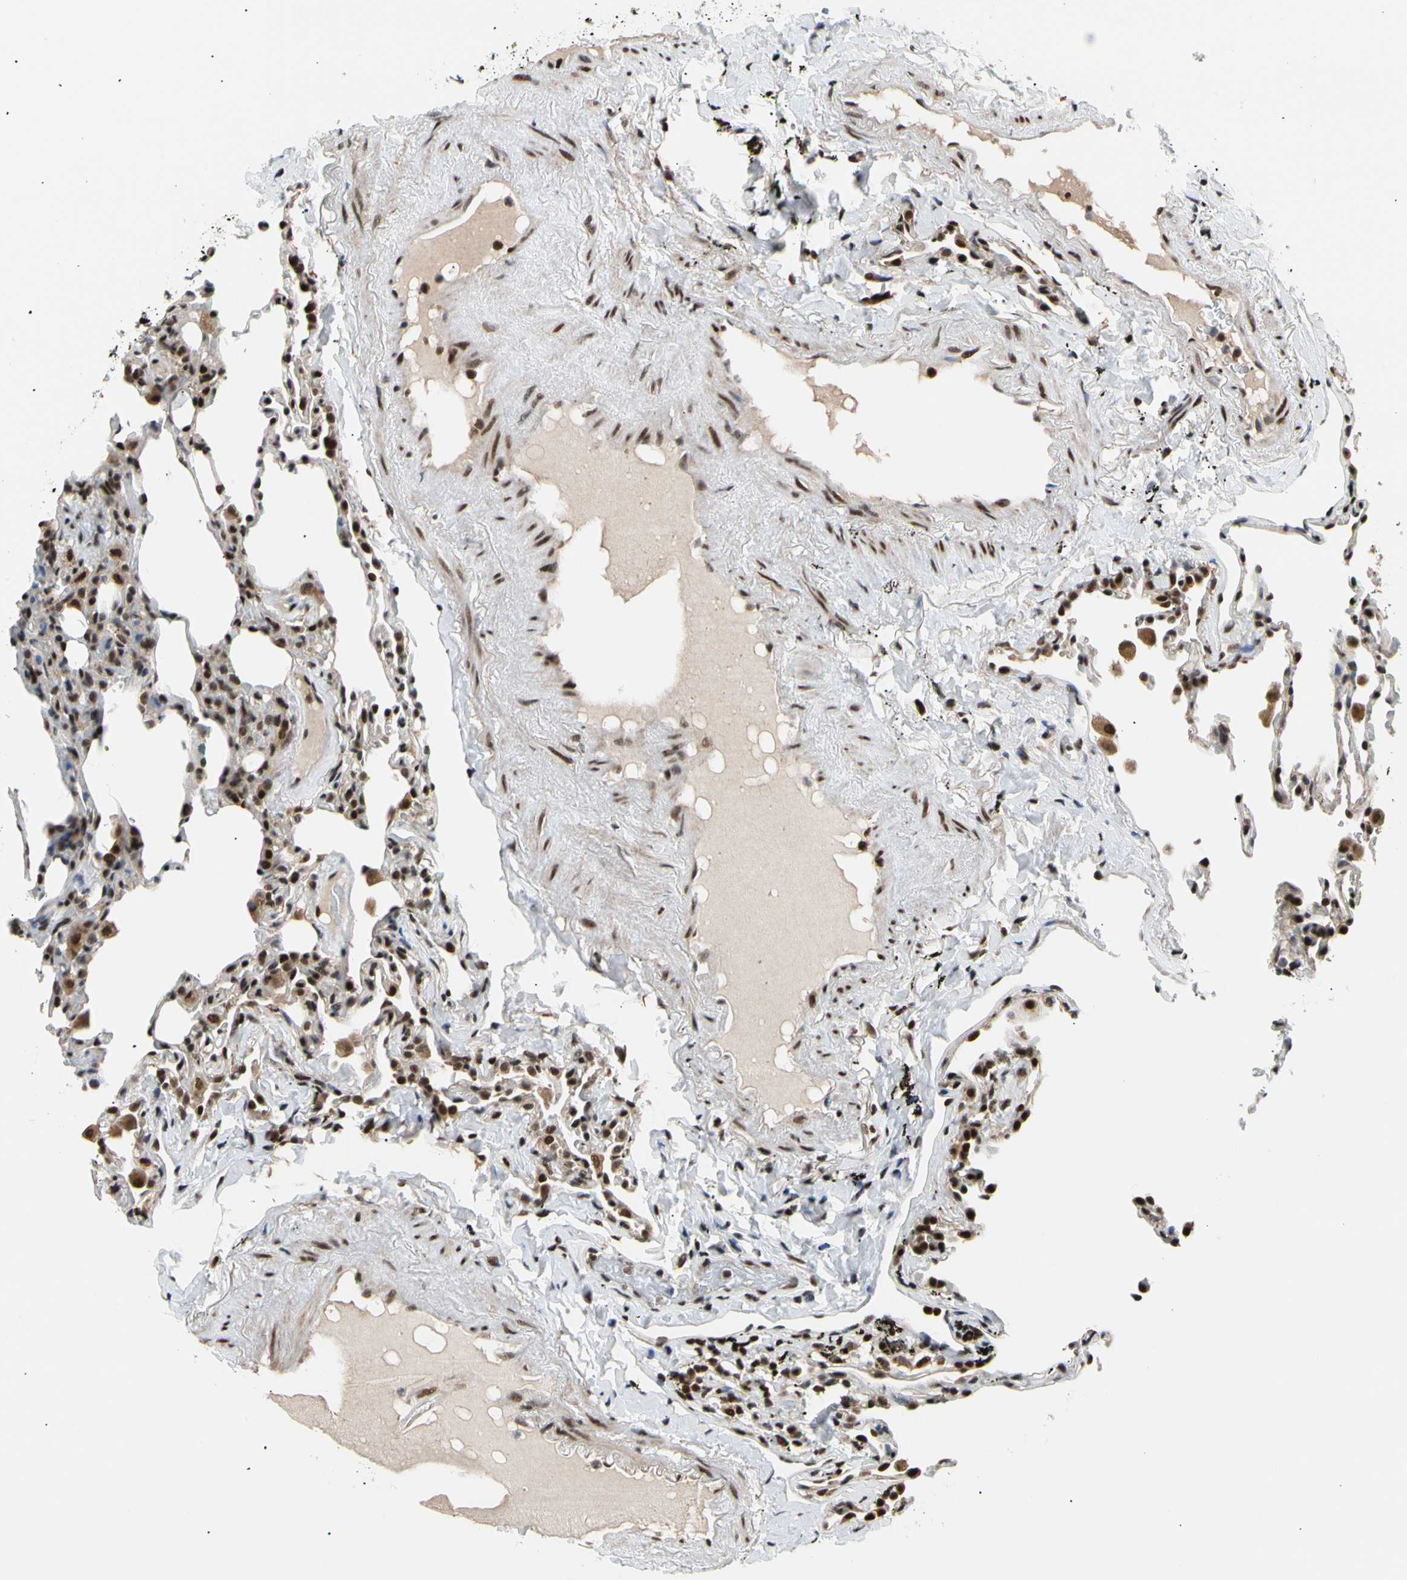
{"staining": {"intensity": "moderate", "quantity": "25%-75%", "location": "nuclear"}, "tissue": "lung", "cell_type": "Alveolar cells", "image_type": "normal", "snomed": [{"axis": "morphology", "description": "Normal tissue, NOS"}, {"axis": "morphology", "description": "Soft tissue tumor metastatic"}, {"axis": "topography", "description": "Lung"}], "caption": "Benign lung demonstrates moderate nuclear staining in approximately 25%-75% of alveolar cells.", "gene": "E2F1", "patient": {"sex": "male", "age": 59}}